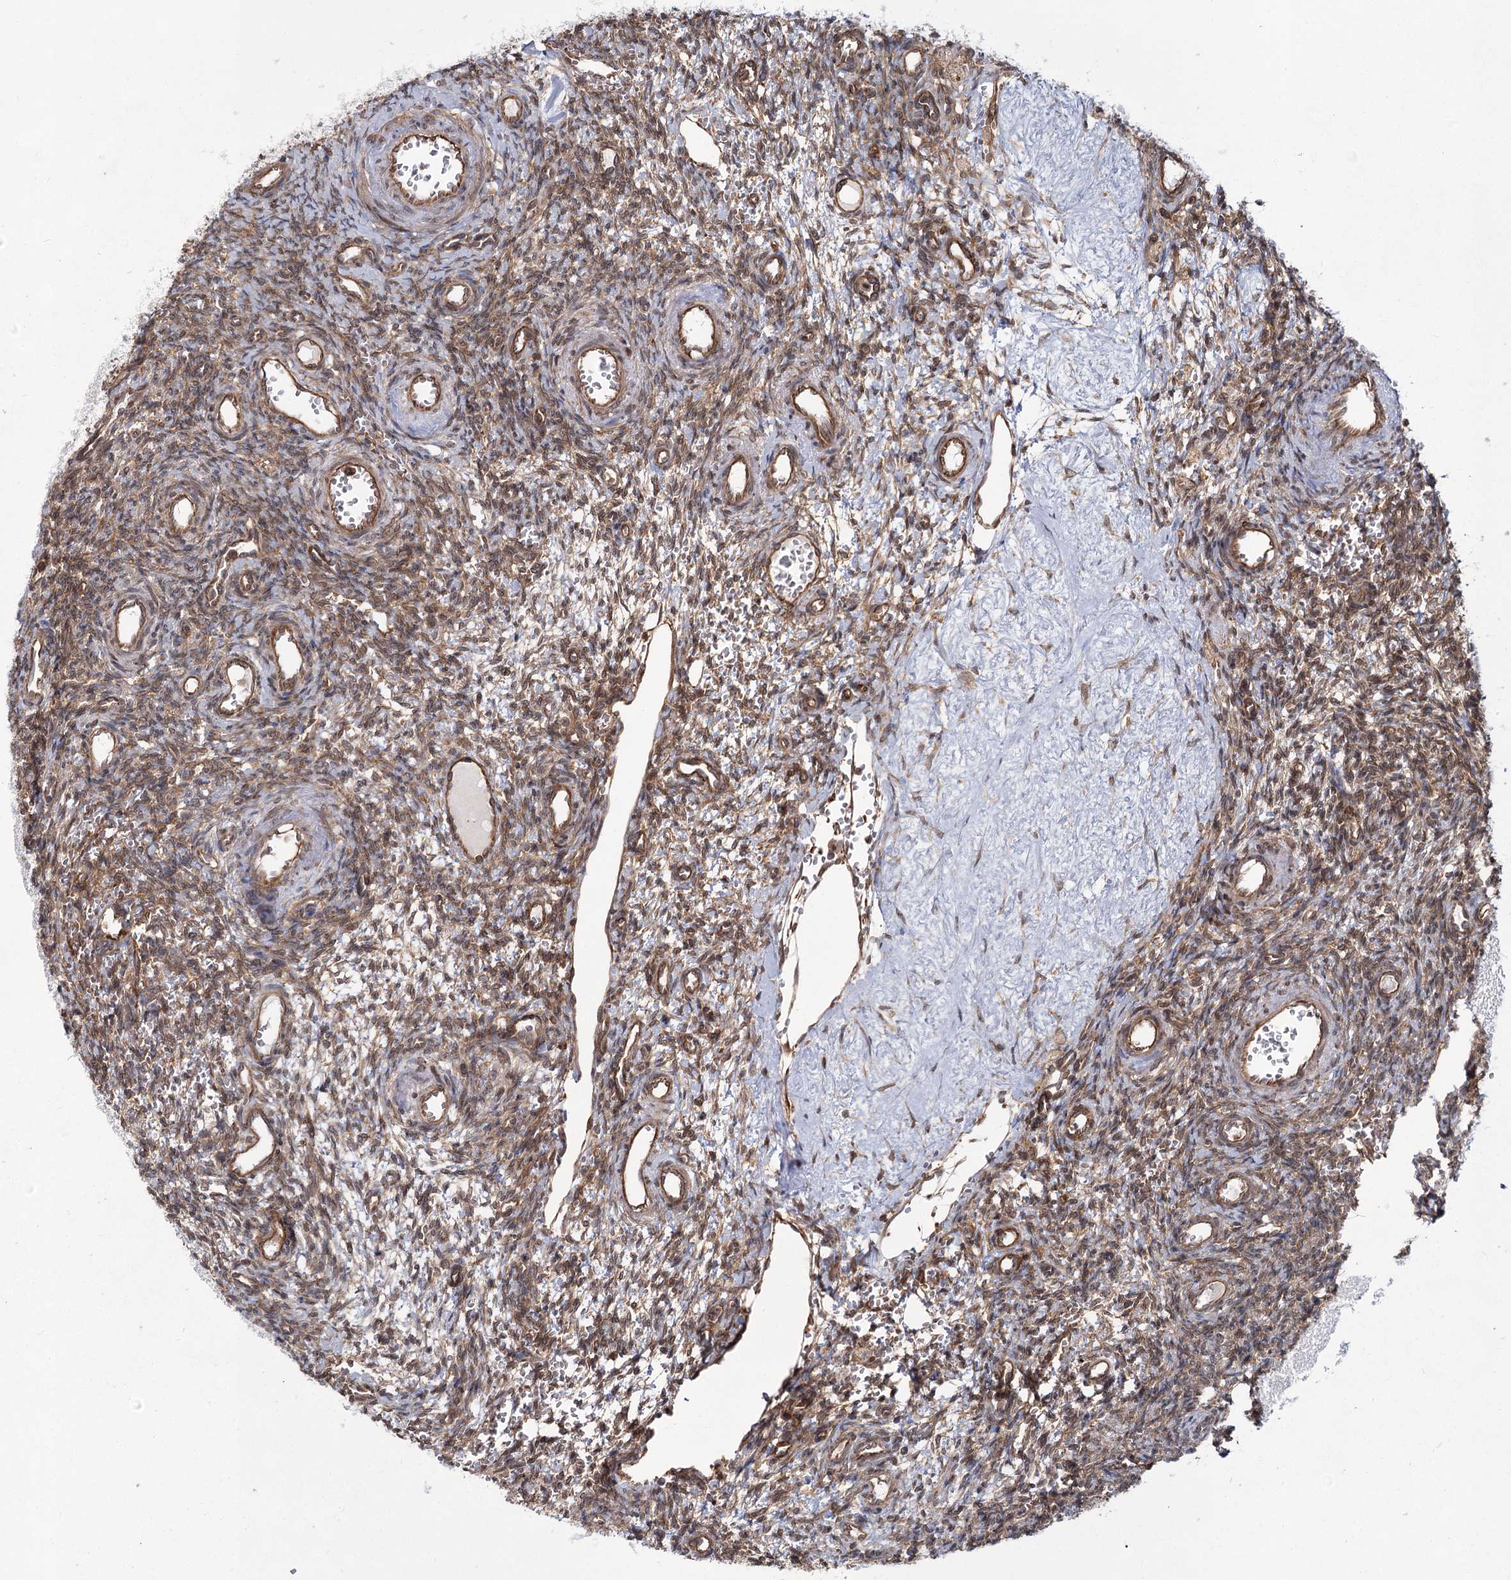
{"staining": {"intensity": "moderate", "quantity": ">75%", "location": "cytoplasmic/membranous"}, "tissue": "ovary", "cell_type": "Ovarian stroma cells", "image_type": "normal", "snomed": [{"axis": "morphology", "description": "Normal tissue, NOS"}, {"axis": "topography", "description": "Ovary"}], "caption": "A brown stain shows moderate cytoplasmic/membranous positivity of a protein in ovarian stroma cells of unremarkable ovary.", "gene": "IQSEC1", "patient": {"sex": "female", "age": 39}}